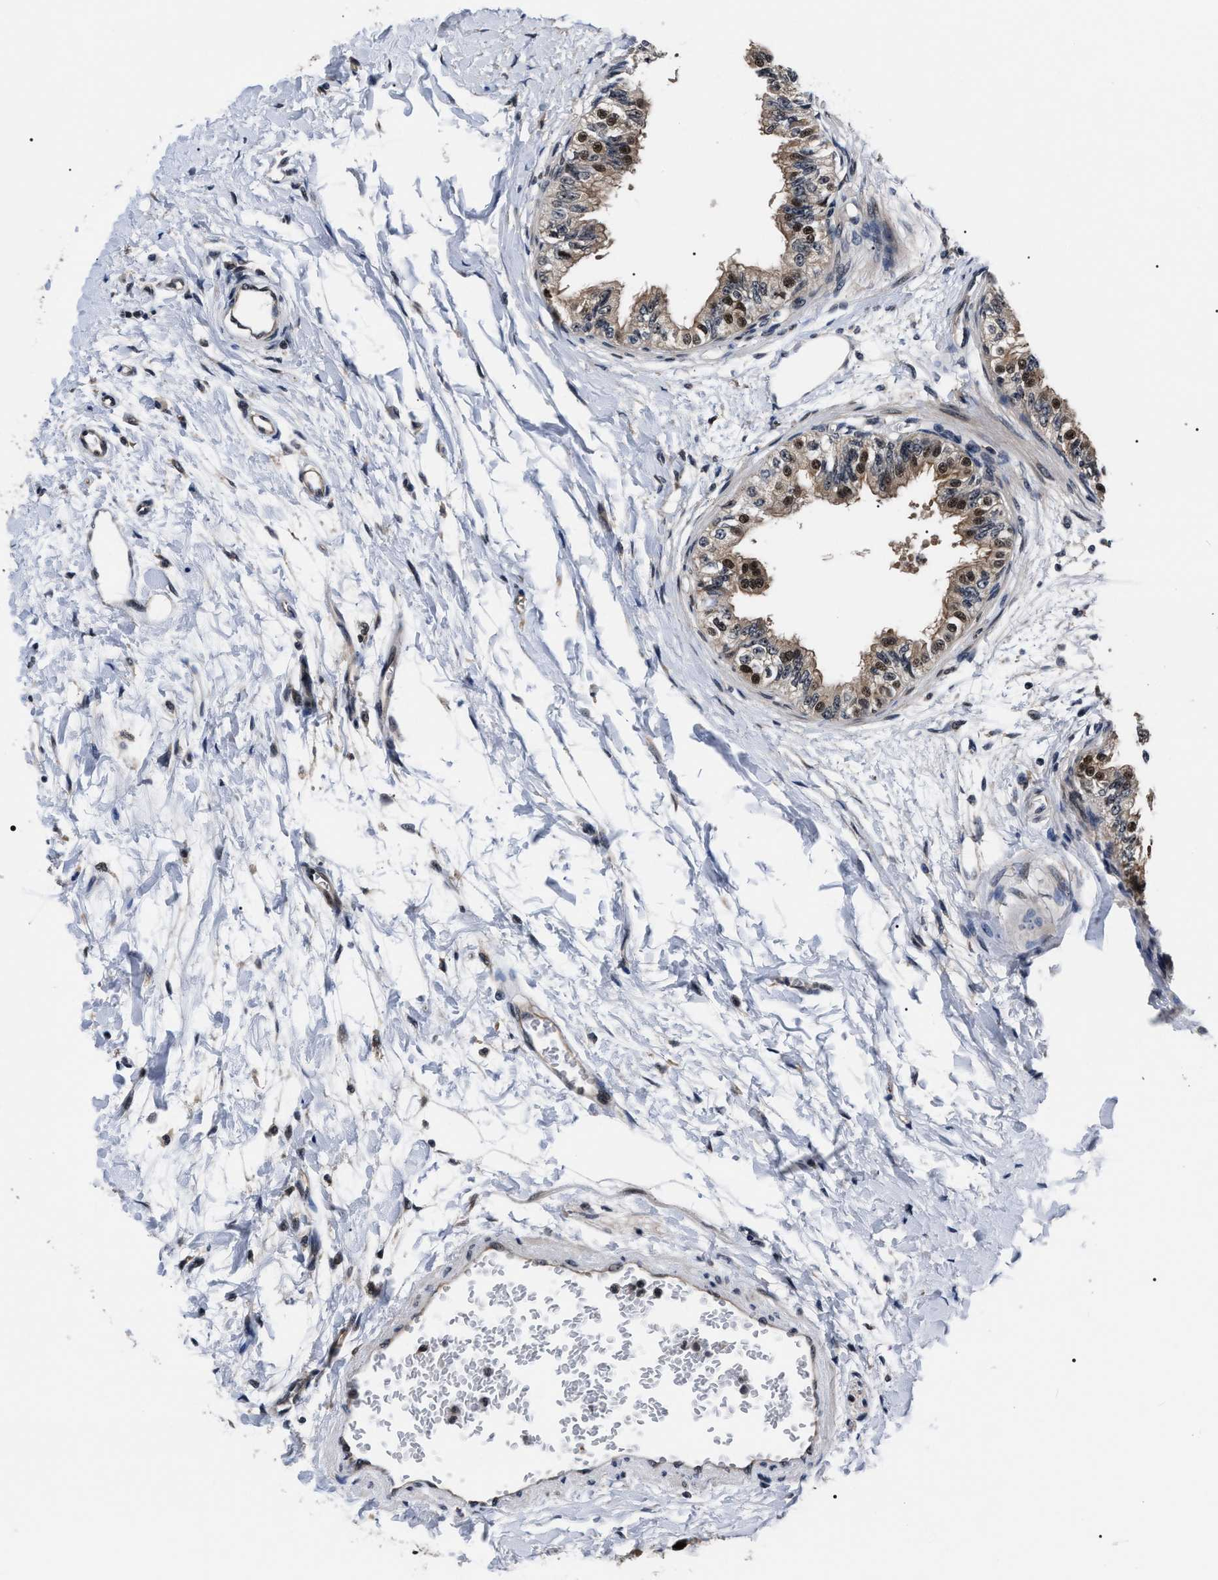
{"staining": {"intensity": "moderate", "quantity": ">75%", "location": "cytoplasmic/membranous,nuclear"}, "tissue": "epididymis", "cell_type": "Glandular cells", "image_type": "normal", "snomed": [{"axis": "morphology", "description": "Normal tissue, NOS"}, {"axis": "morphology", "description": "Adenocarcinoma, metastatic, NOS"}, {"axis": "topography", "description": "Testis"}, {"axis": "topography", "description": "Epididymis"}], "caption": "This is an image of immunohistochemistry staining of normal epididymis, which shows moderate positivity in the cytoplasmic/membranous,nuclear of glandular cells.", "gene": "CSNK2A1", "patient": {"sex": "male", "age": 26}}